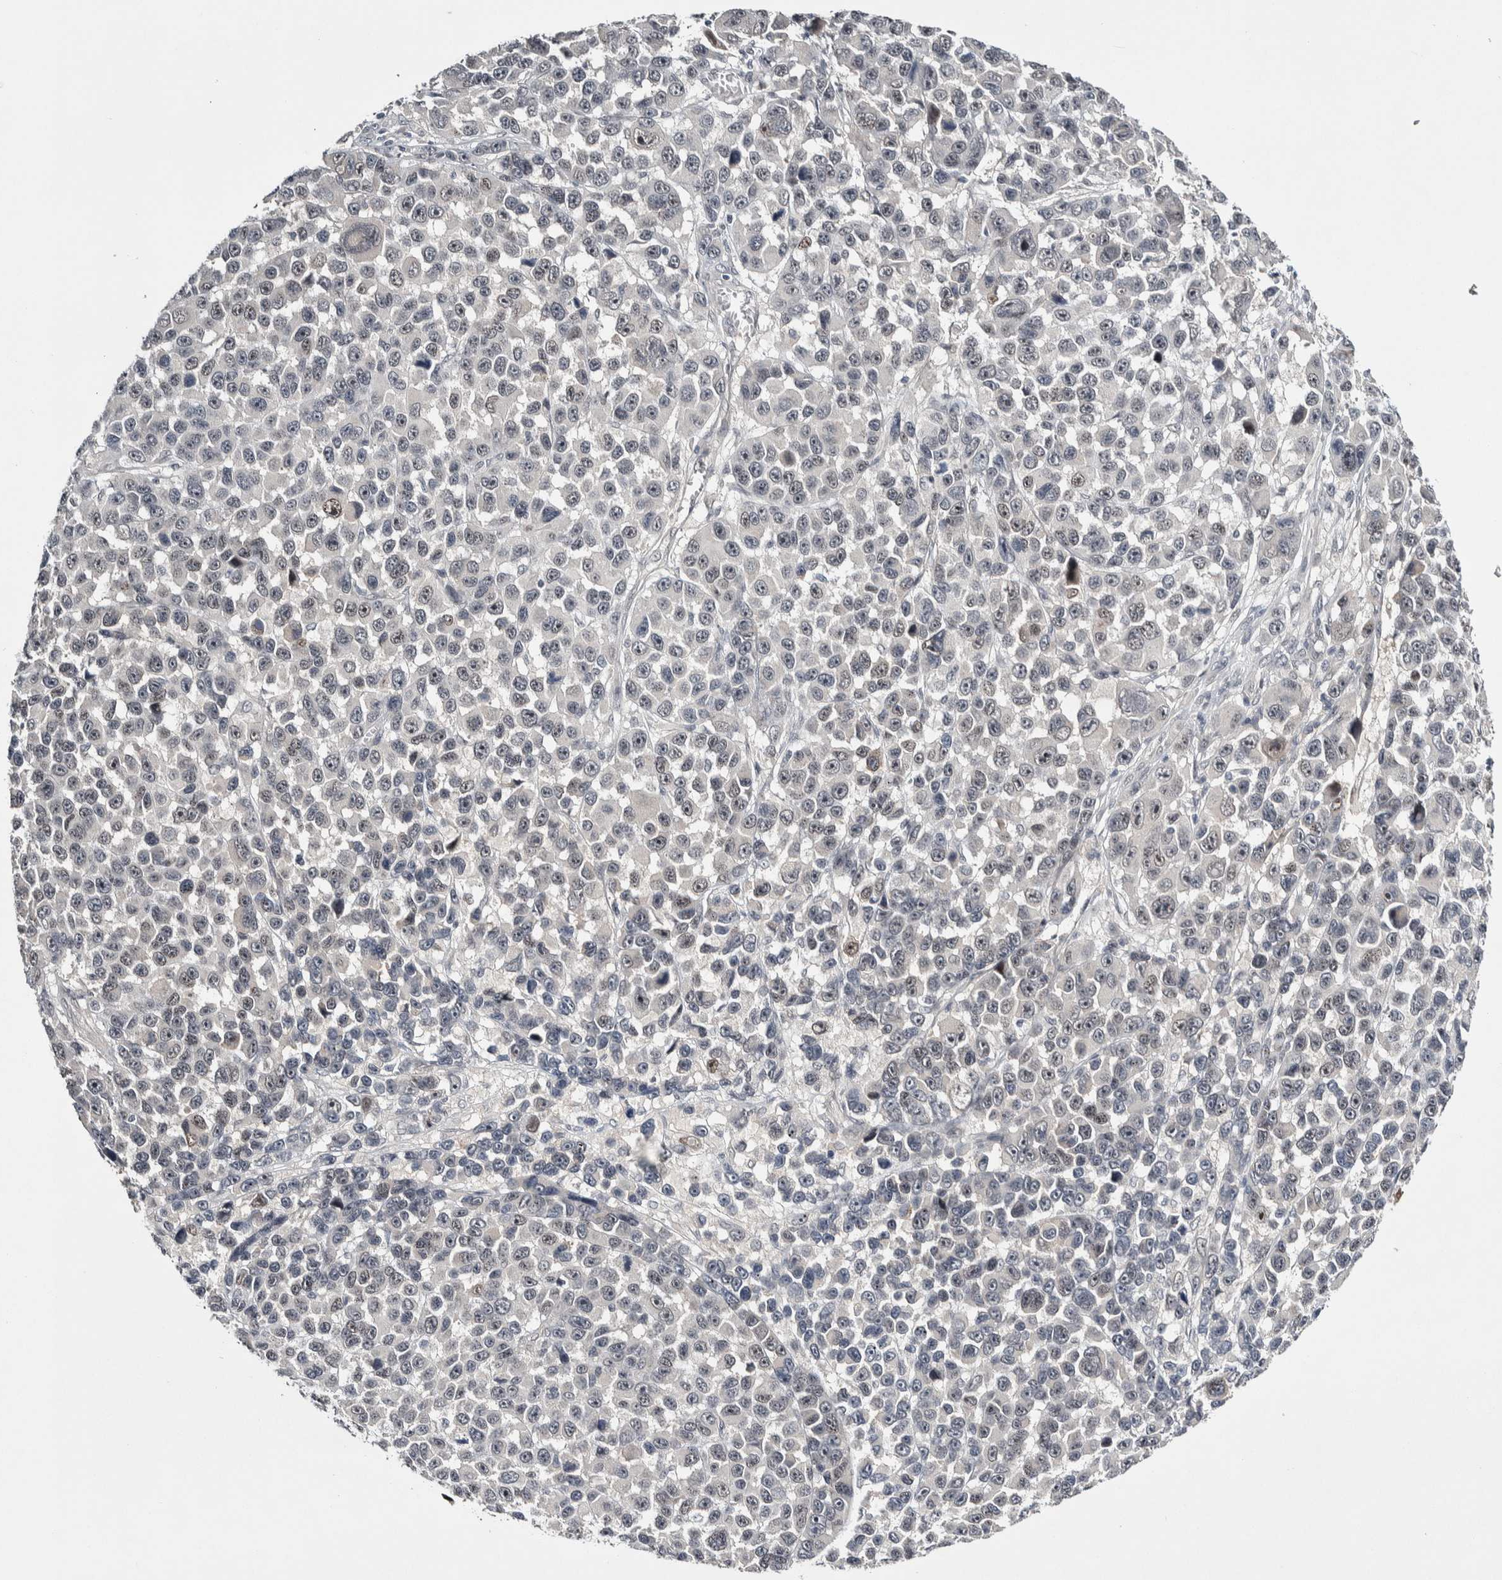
{"staining": {"intensity": "weak", "quantity": "25%-75%", "location": "nuclear"}, "tissue": "melanoma", "cell_type": "Tumor cells", "image_type": "cancer", "snomed": [{"axis": "morphology", "description": "Malignant melanoma, NOS"}, {"axis": "topography", "description": "Skin"}], "caption": "Tumor cells exhibit low levels of weak nuclear staining in approximately 25%-75% of cells in melanoma.", "gene": "ASPN", "patient": {"sex": "male", "age": 53}}